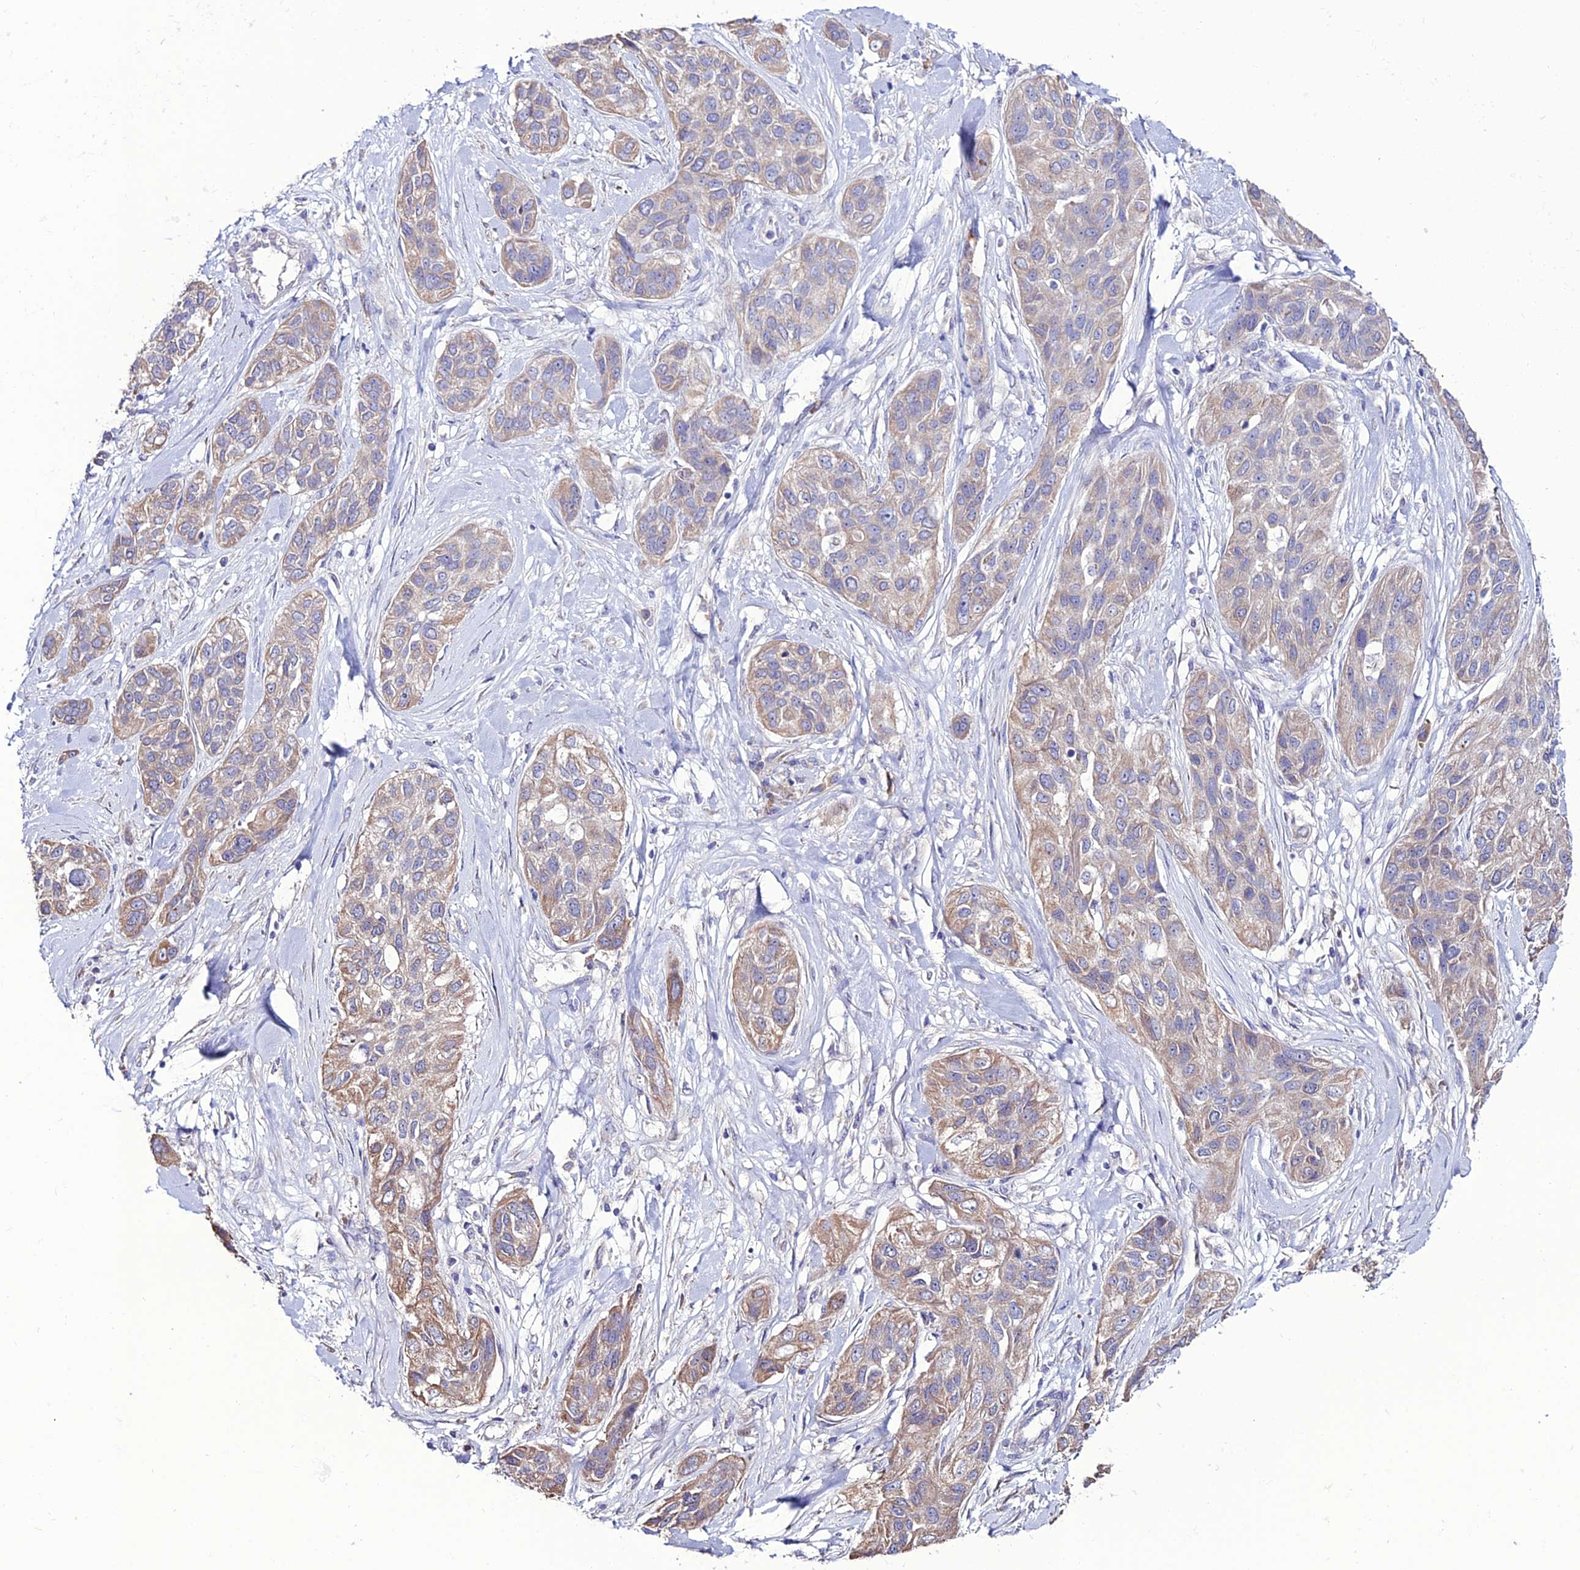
{"staining": {"intensity": "weak", "quantity": "25%-75%", "location": "cytoplasmic/membranous"}, "tissue": "lung cancer", "cell_type": "Tumor cells", "image_type": "cancer", "snomed": [{"axis": "morphology", "description": "Squamous cell carcinoma, NOS"}, {"axis": "topography", "description": "Lung"}], "caption": "A brown stain shows weak cytoplasmic/membranous expression of a protein in lung cancer (squamous cell carcinoma) tumor cells. The staining was performed using DAB (3,3'-diaminobenzidine), with brown indicating positive protein expression. Nuclei are stained blue with hematoxylin.", "gene": "HOGA1", "patient": {"sex": "female", "age": 70}}